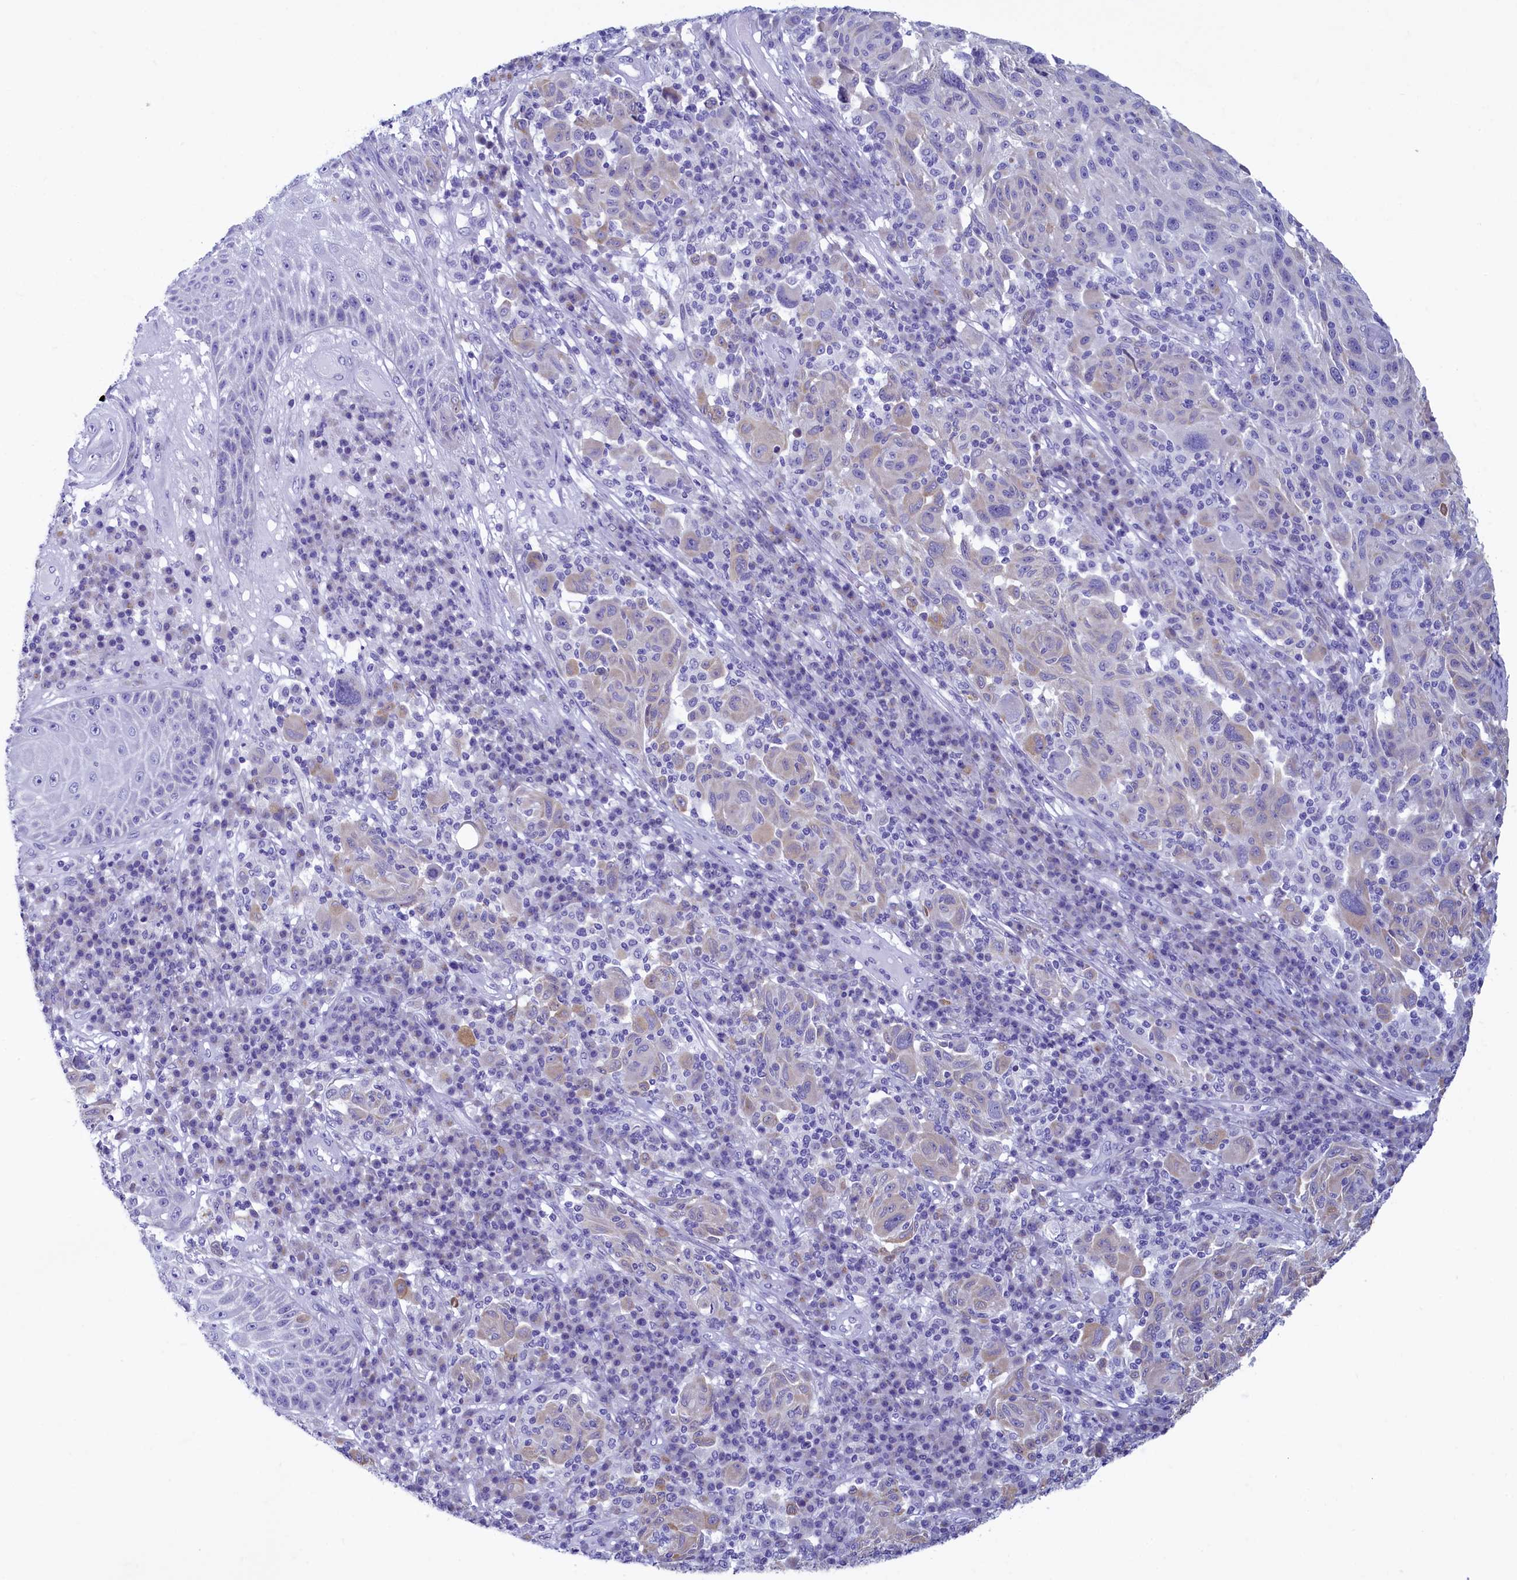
{"staining": {"intensity": "negative", "quantity": "none", "location": "none"}, "tissue": "melanoma", "cell_type": "Tumor cells", "image_type": "cancer", "snomed": [{"axis": "morphology", "description": "Malignant melanoma, NOS"}, {"axis": "topography", "description": "Skin"}], "caption": "IHC of human malignant melanoma exhibits no positivity in tumor cells.", "gene": "SKA3", "patient": {"sex": "male", "age": 53}}